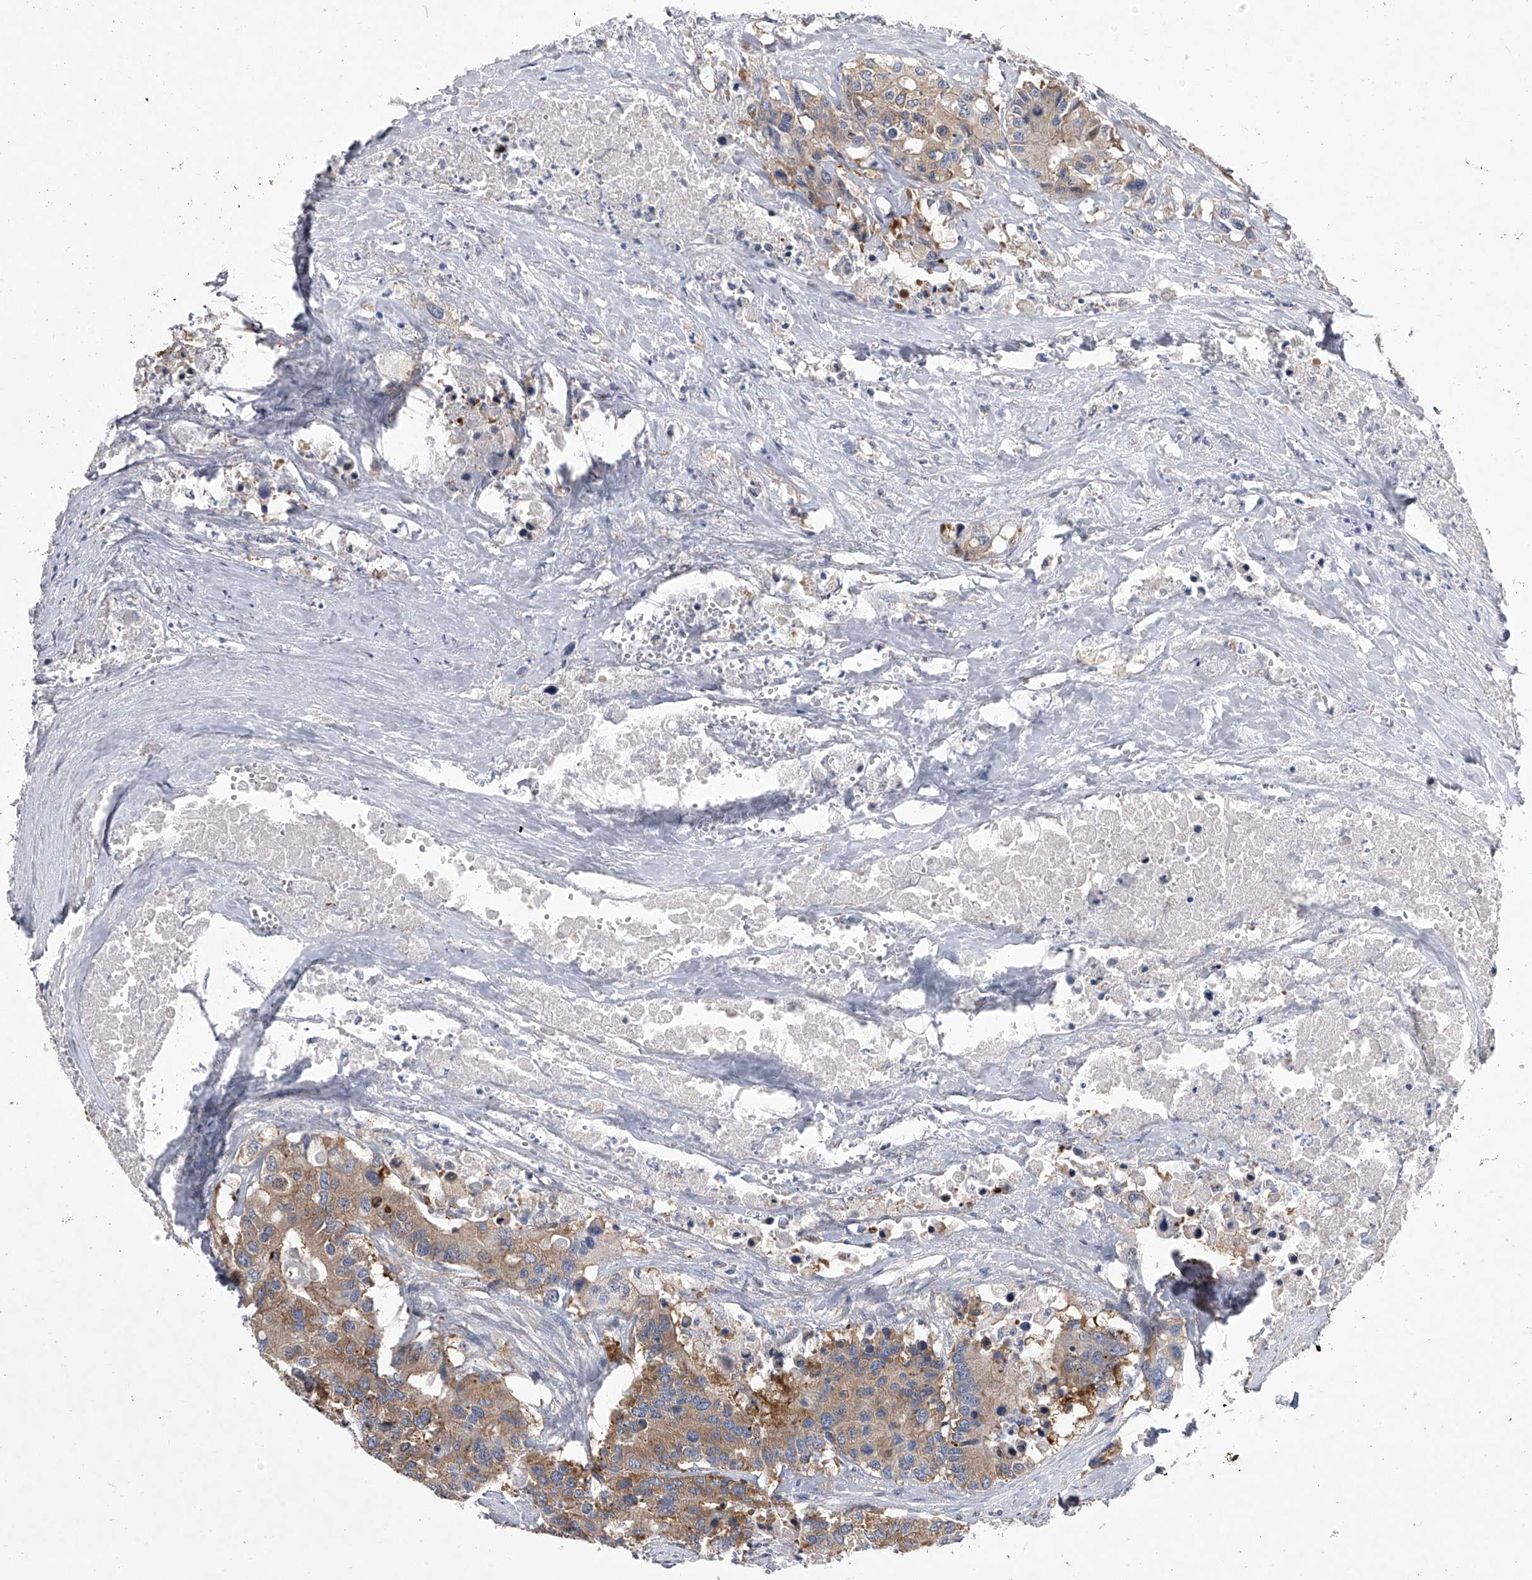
{"staining": {"intensity": "weak", "quantity": ">75%", "location": "cytoplasmic/membranous"}, "tissue": "colorectal cancer", "cell_type": "Tumor cells", "image_type": "cancer", "snomed": [{"axis": "morphology", "description": "Adenocarcinoma, NOS"}, {"axis": "topography", "description": "Colon"}], "caption": "High-magnification brightfield microscopy of colorectal cancer (adenocarcinoma) stained with DAB (3,3'-diaminobenzidine) (brown) and counterstained with hematoxylin (blue). tumor cells exhibit weak cytoplasmic/membranous positivity is appreciated in approximately>75% of cells. The staining was performed using DAB (3,3'-diaminobenzidine) to visualize the protein expression in brown, while the nuclei were stained in blue with hematoxylin (Magnification: 20x).", "gene": "EIF2S2", "patient": {"sex": "male", "age": 77}}